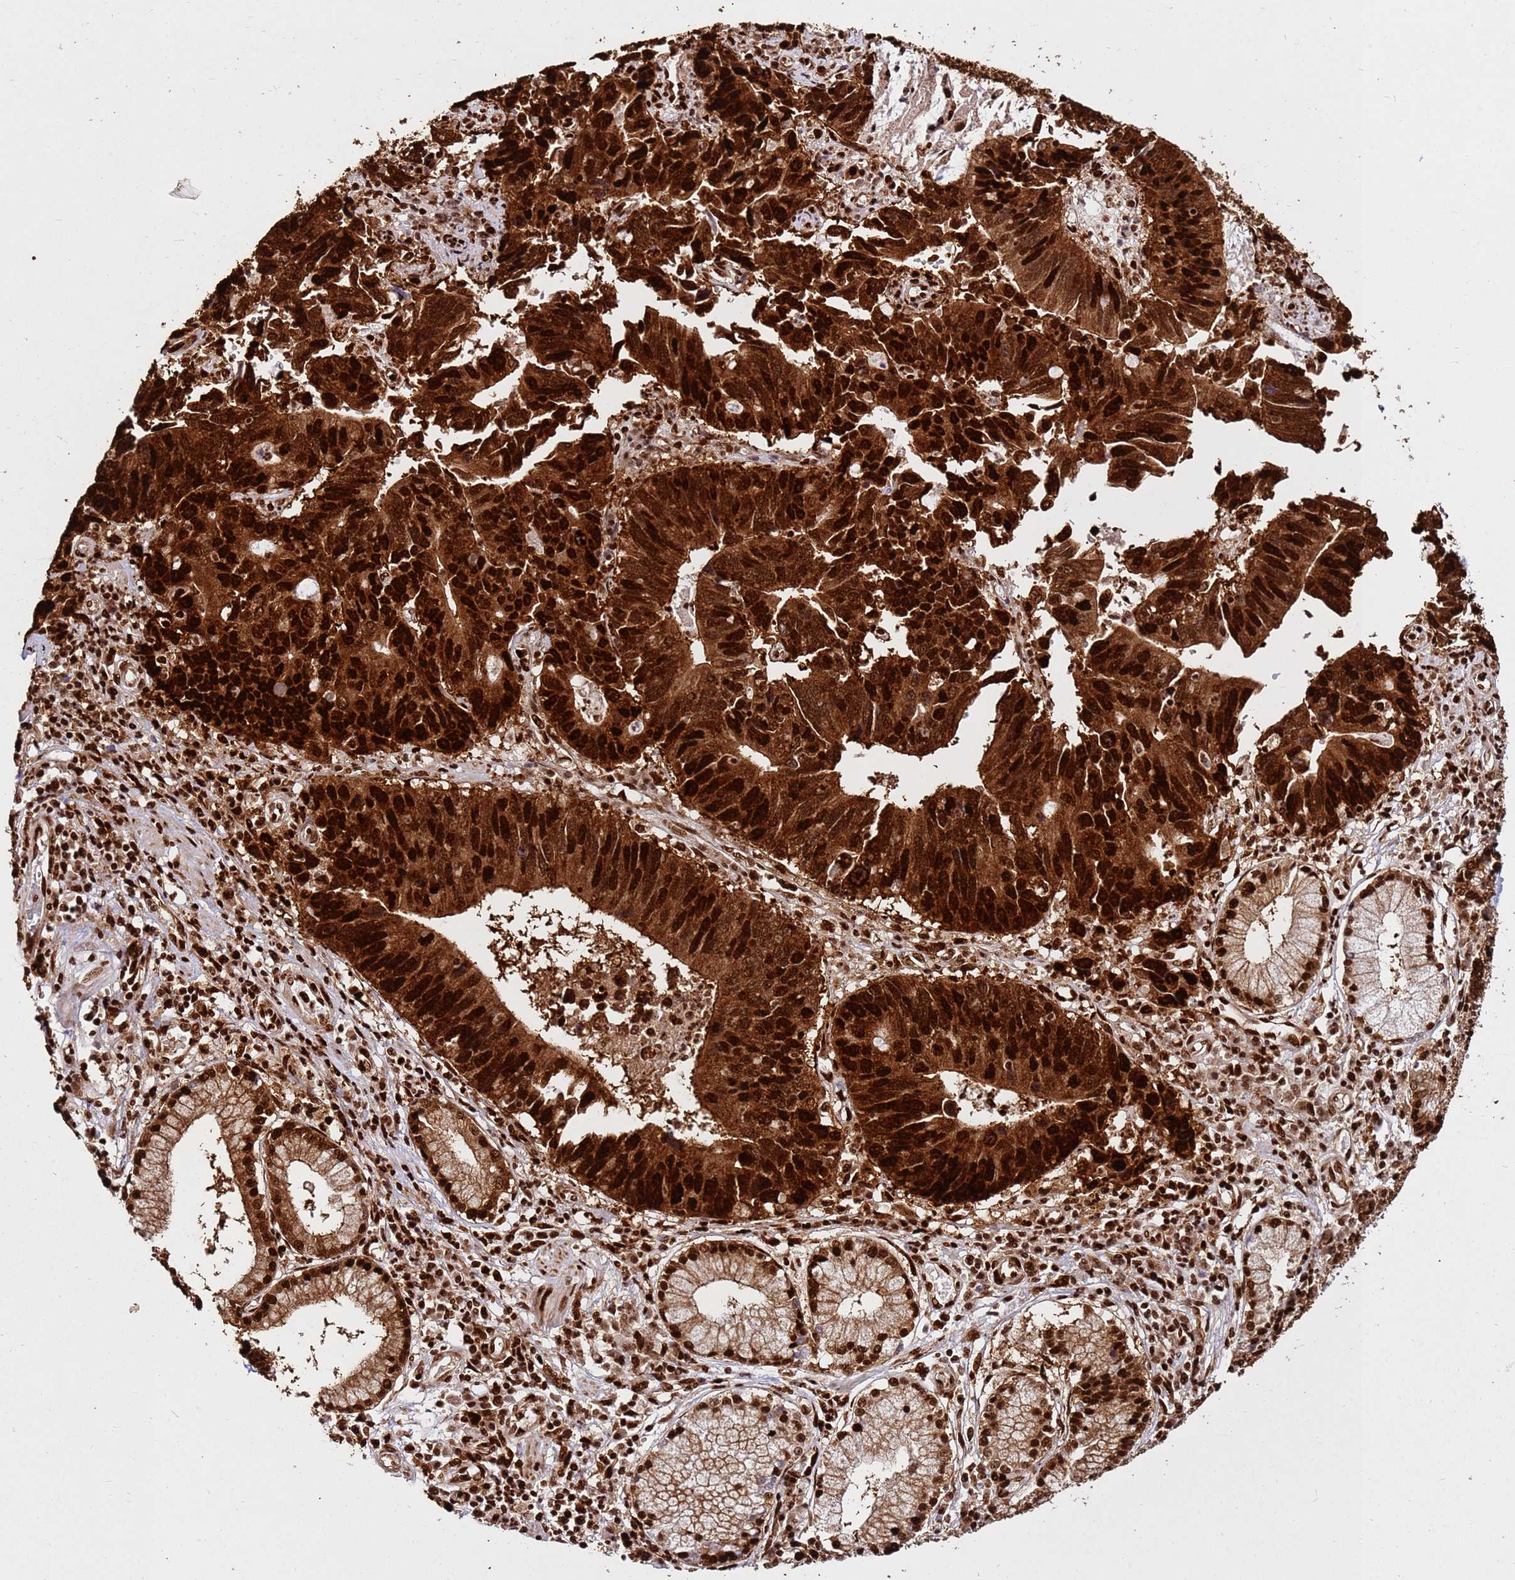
{"staining": {"intensity": "strong", "quantity": ">75%", "location": "cytoplasmic/membranous,nuclear"}, "tissue": "stomach cancer", "cell_type": "Tumor cells", "image_type": "cancer", "snomed": [{"axis": "morphology", "description": "Adenocarcinoma, NOS"}, {"axis": "topography", "description": "Stomach"}], "caption": "Immunohistochemical staining of adenocarcinoma (stomach) exhibits high levels of strong cytoplasmic/membranous and nuclear protein expression in about >75% of tumor cells.", "gene": "HNRNPAB", "patient": {"sex": "male", "age": 59}}